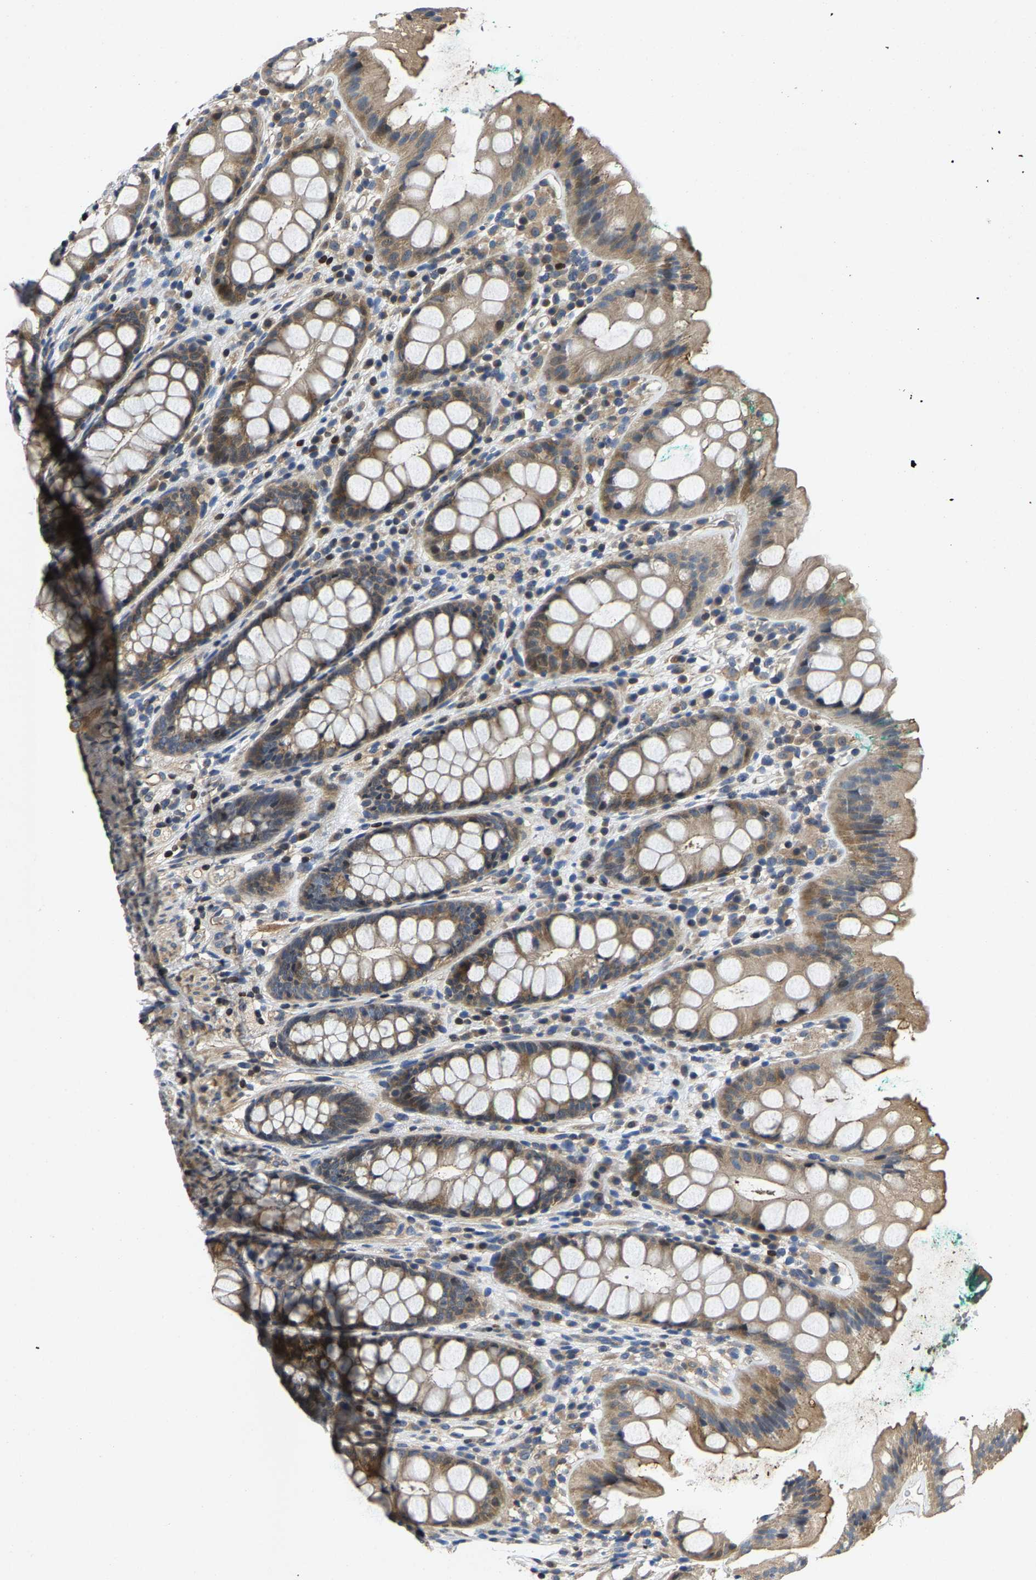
{"staining": {"intensity": "moderate", "quantity": ">75%", "location": "cytoplasmic/membranous"}, "tissue": "rectum", "cell_type": "Glandular cells", "image_type": "normal", "snomed": [{"axis": "morphology", "description": "Normal tissue, NOS"}, {"axis": "topography", "description": "Rectum"}], "caption": "A brown stain shows moderate cytoplasmic/membranous positivity of a protein in glandular cells of benign human rectum. The staining was performed using DAB (3,3'-diaminobenzidine) to visualize the protein expression in brown, while the nuclei were stained in blue with hematoxylin (Magnification: 20x).", "gene": "AGBL3", "patient": {"sex": "female", "age": 65}}